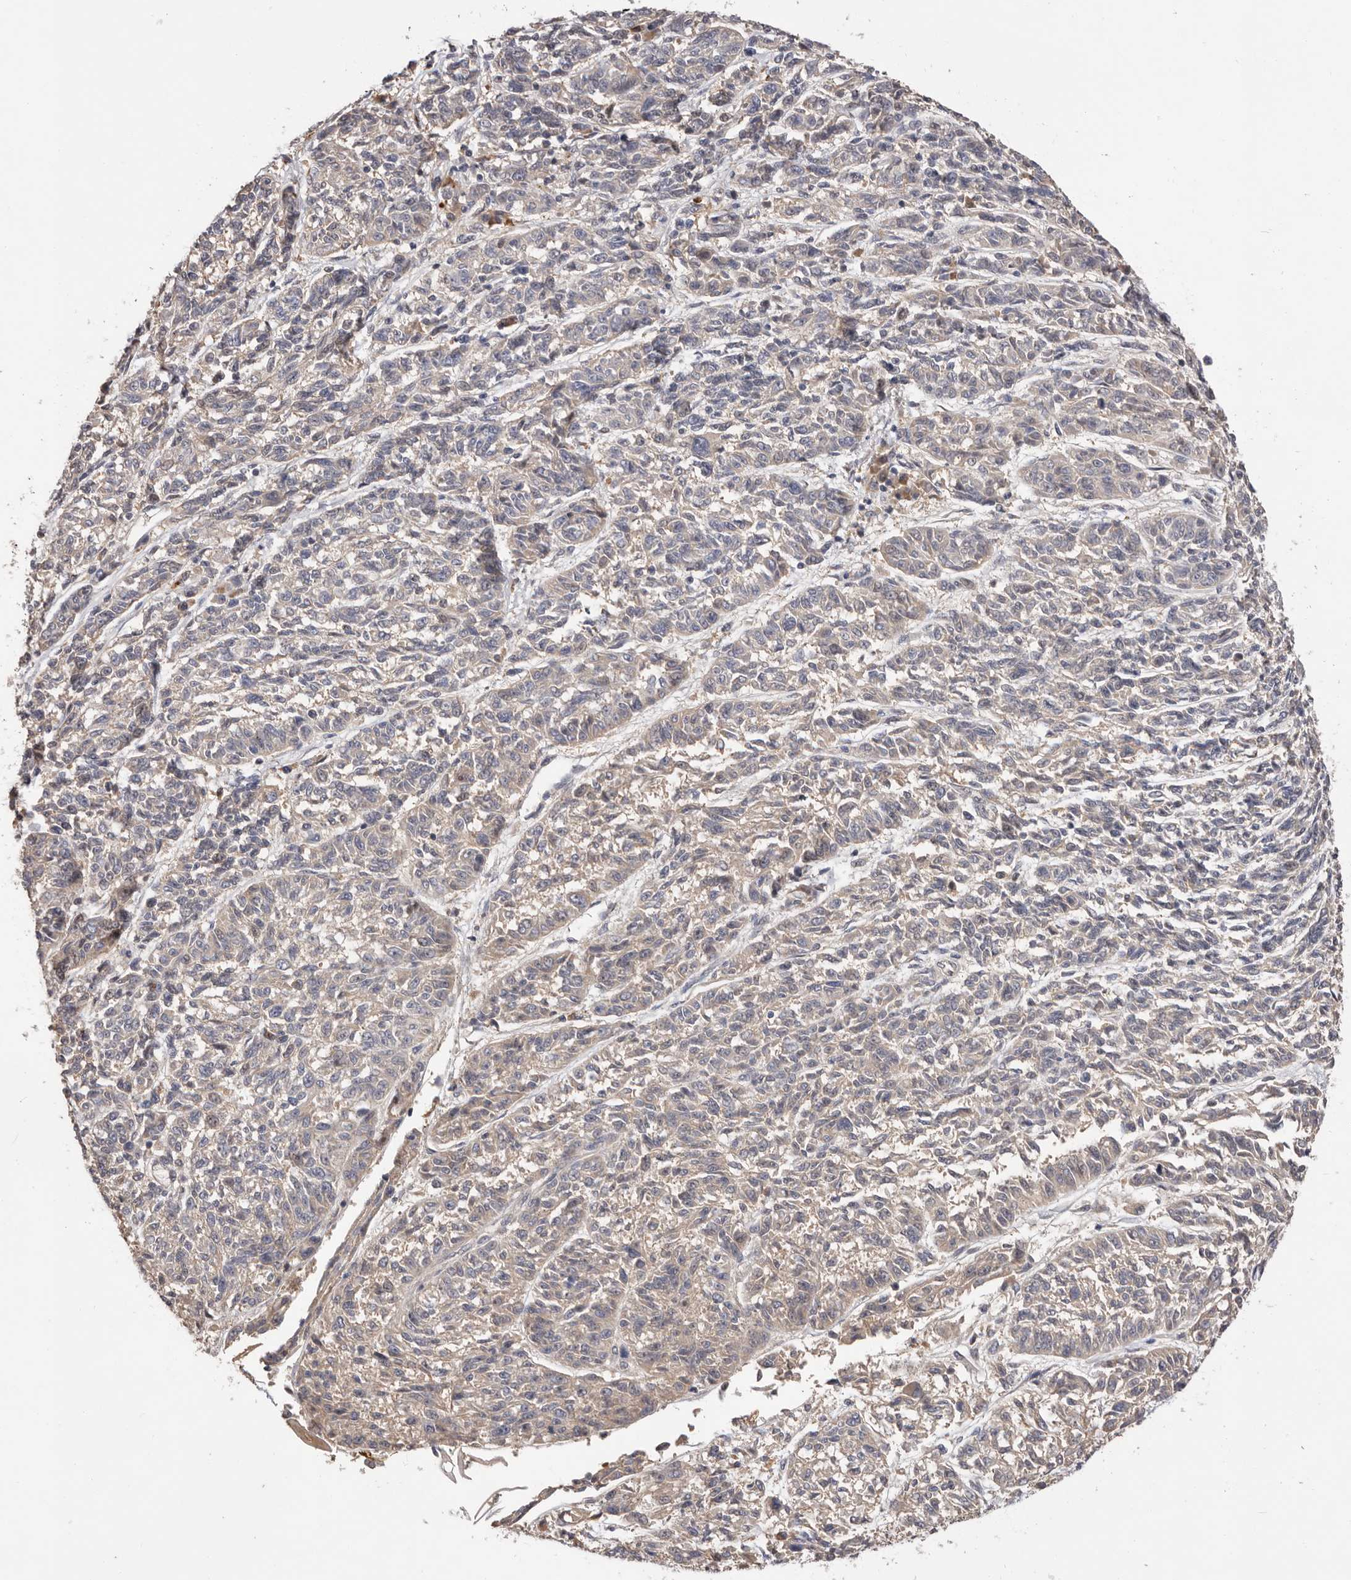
{"staining": {"intensity": "negative", "quantity": "none", "location": "none"}, "tissue": "melanoma", "cell_type": "Tumor cells", "image_type": "cancer", "snomed": [{"axis": "morphology", "description": "Malignant melanoma, NOS"}, {"axis": "topography", "description": "Skin"}], "caption": "An IHC histopathology image of melanoma is shown. There is no staining in tumor cells of melanoma. (DAB immunohistochemistry (IHC) with hematoxylin counter stain).", "gene": "DOP1A", "patient": {"sex": "male", "age": 53}}